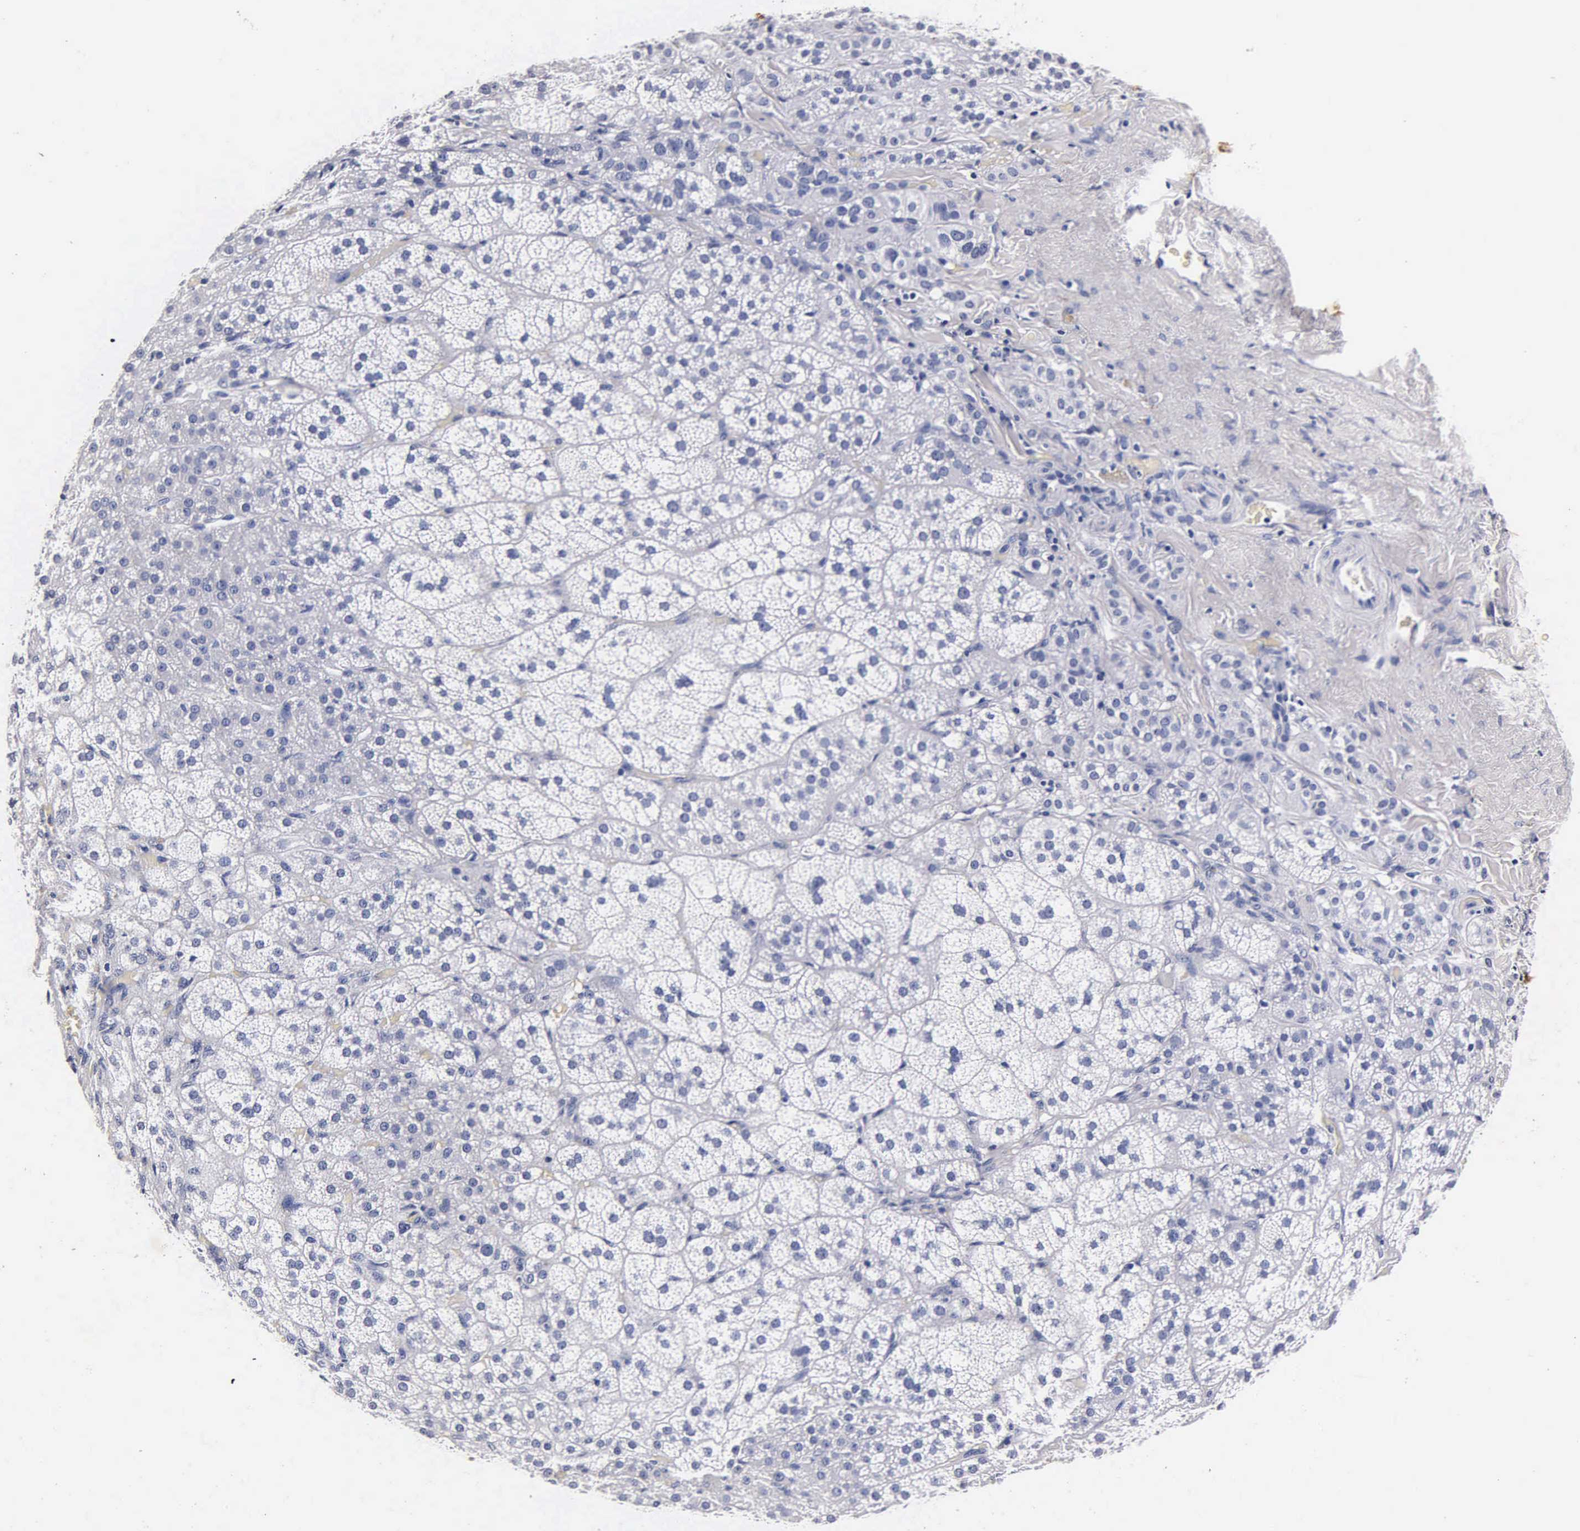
{"staining": {"intensity": "negative", "quantity": "none", "location": "none"}, "tissue": "adrenal gland", "cell_type": "Glandular cells", "image_type": "normal", "snomed": [{"axis": "morphology", "description": "Normal tissue, NOS"}, {"axis": "topography", "description": "Adrenal gland"}], "caption": "The histopathology image exhibits no staining of glandular cells in unremarkable adrenal gland.", "gene": "MB", "patient": {"sex": "female", "age": 60}}